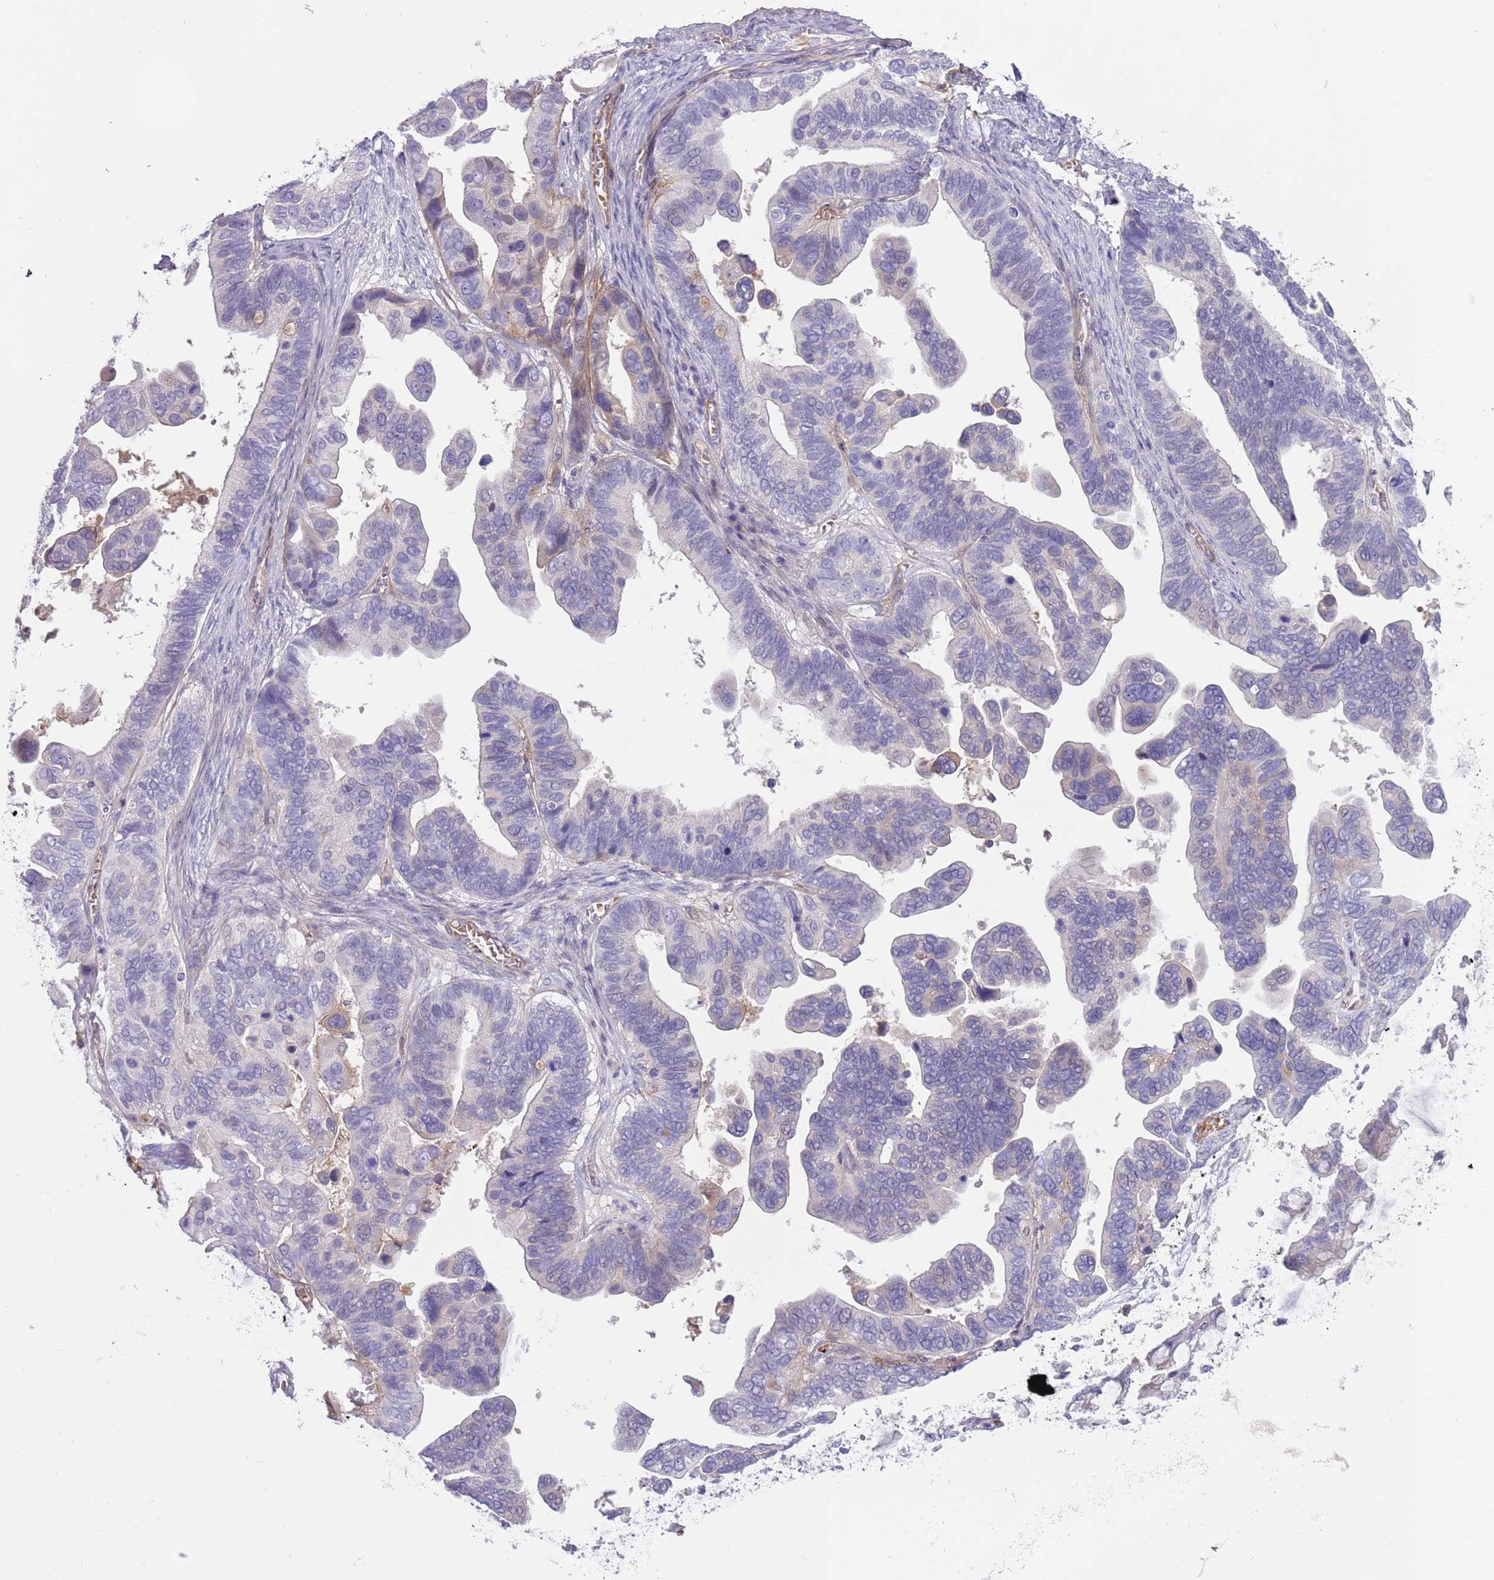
{"staining": {"intensity": "negative", "quantity": "none", "location": "none"}, "tissue": "ovarian cancer", "cell_type": "Tumor cells", "image_type": "cancer", "snomed": [{"axis": "morphology", "description": "Cystadenocarcinoma, serous, NOS"}, {"axis": "topography", "description": "Ovary"}], "caption": "This micrograph is of ovarian cancer (serous cystadenocarcinoma) stained with IHC to label a protein in brown with the nuclei are counter-stained blue. There is no staining in tumor cells.", "gene": "TINAGL1", "patient": {"sex": "female", "age": 56}}